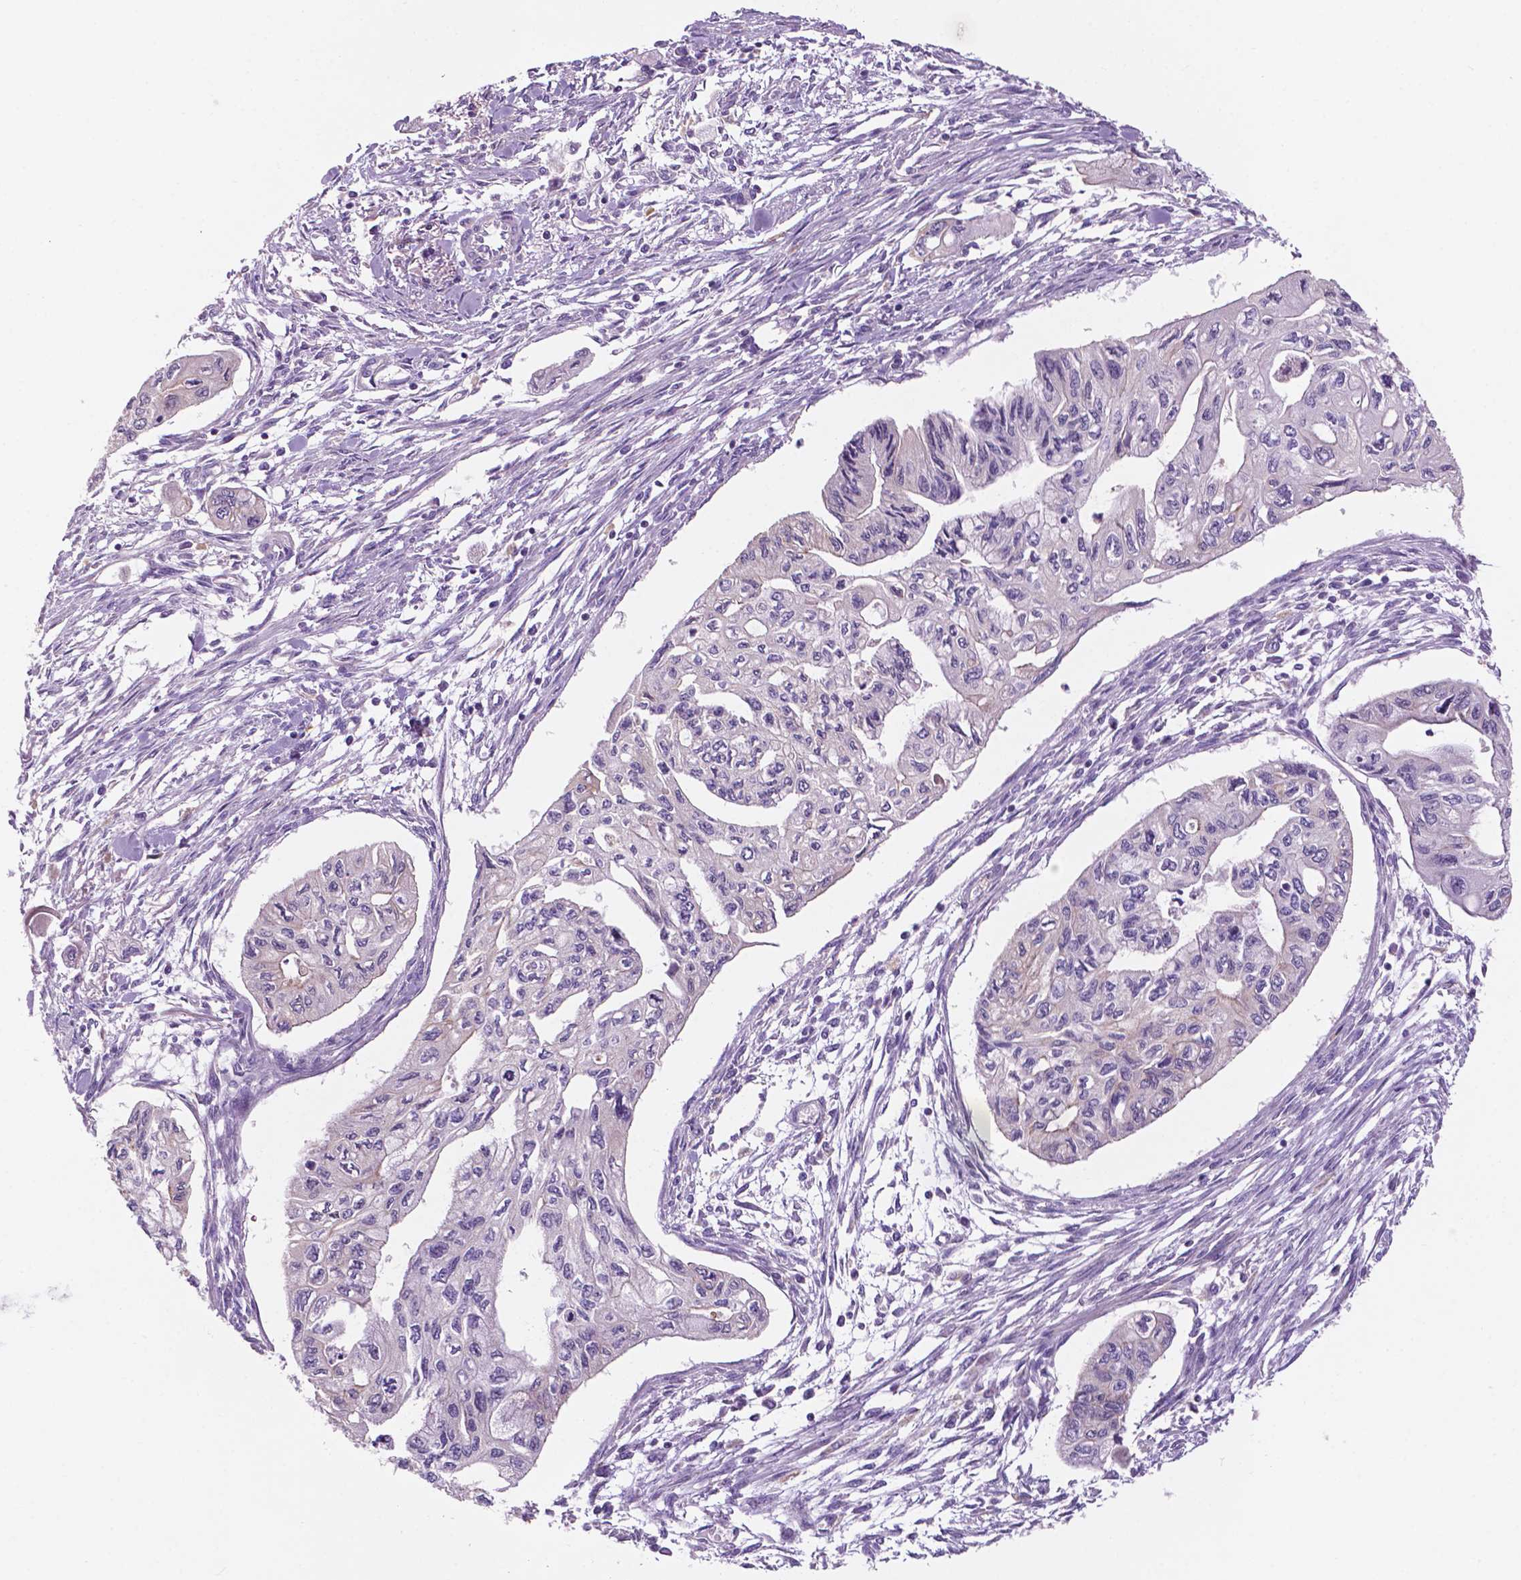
{"staining": {"intensity": "negative", "quantity": "none", "location": "none"}, "tissue": "pancreatic cancer", "cell_type": "Tumor cells", "image_type": "cancer", "snomed": [{"axis": "morphology", "description": "Adenocarcinoma, NOS"}, {"axis": "topography", "description": "Pancreas"}], "caption": "Immunohistochemistry (IHC) of pancreatic cancer (adenocarcinoma) demonstrates no staining in tumor cells.", "gene": "FAM50B", "patient": {"sex": "female", "age": 76}}